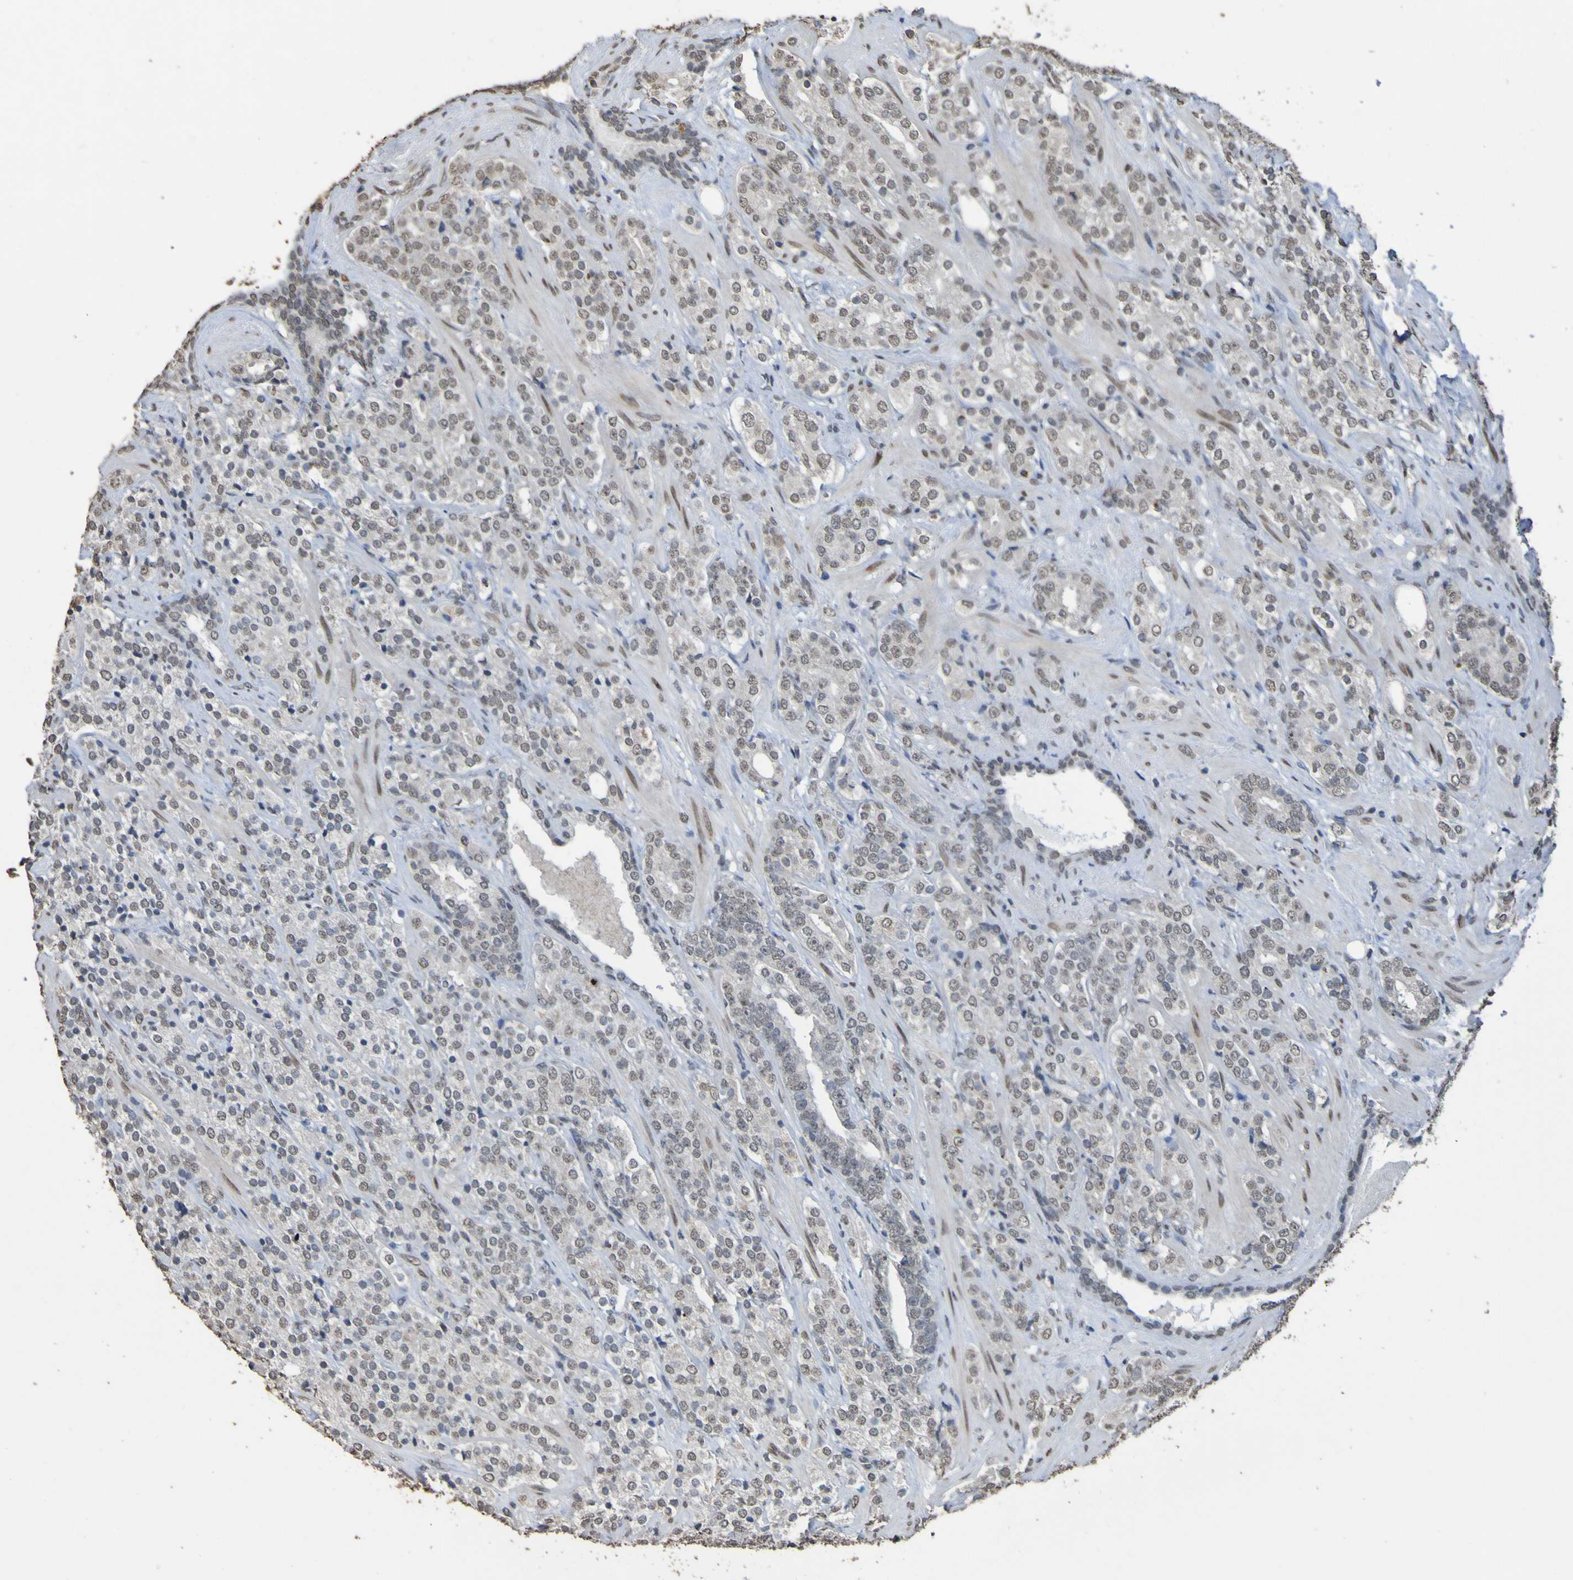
{"staining": {"intensity": "weak", "quantity": ">75%", "location": "nuclear"}, "tissue": "prostate cancer", "cell_type": "Tumor cells", "image_type": "cancer", "snomed": [{"axis": "morphology", "description": "Adenocarcinoma, High grade"}, {"axis": "topography", "description": "Prostate"}], "caption": "Immunohistochemical staining of human prostate cancer reveals low levels of weak nuclear staining in about >75% of tumor cells.", "gene": "ALKBH2", "patient": {"sex": "male", "age": 71}}